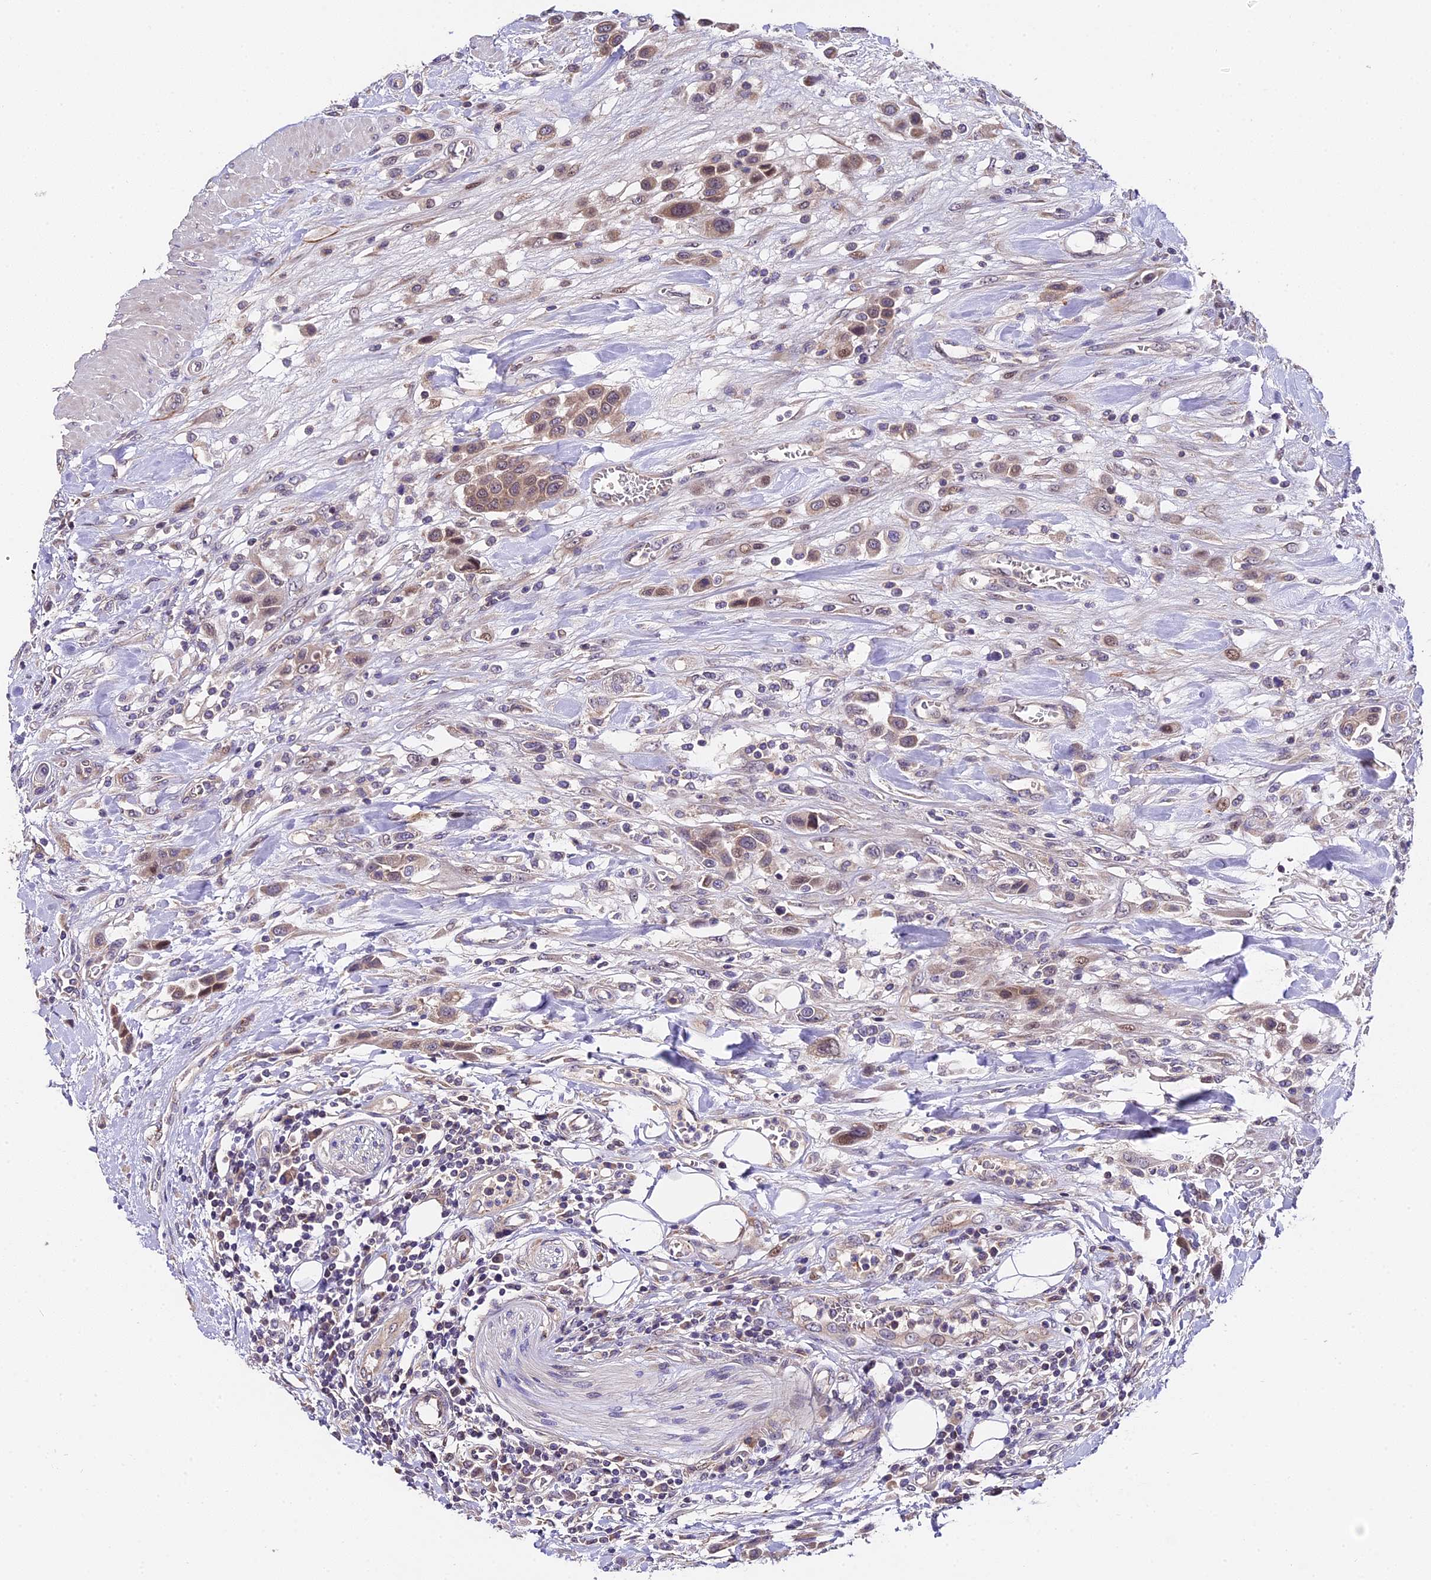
{"staining": {"intensity": "moderate", "quantity": "25%-75%", "location": "cytoplasmic/membranous"}, "tissue": "urothelial cancer", "cell_type": "Tumor cells", "image_type": "cancer", "snomed": [{"axis": "morphology", "description": "Urothelial carcinoma, High grade"}, {"axis": "topography", "description": "Urinary bladder"}], "caption": "Urothelial cancer was stained to show a protein in brown. There is medium levels of moderate cytoplasmic/membranous staining in approximately 25%-75% of tumor cells. Ihc stains the protein of interest in brown and the nuclei are stained blue.", "gene": "TRMT1", "patient": {"sex": "male", "age": 50}}